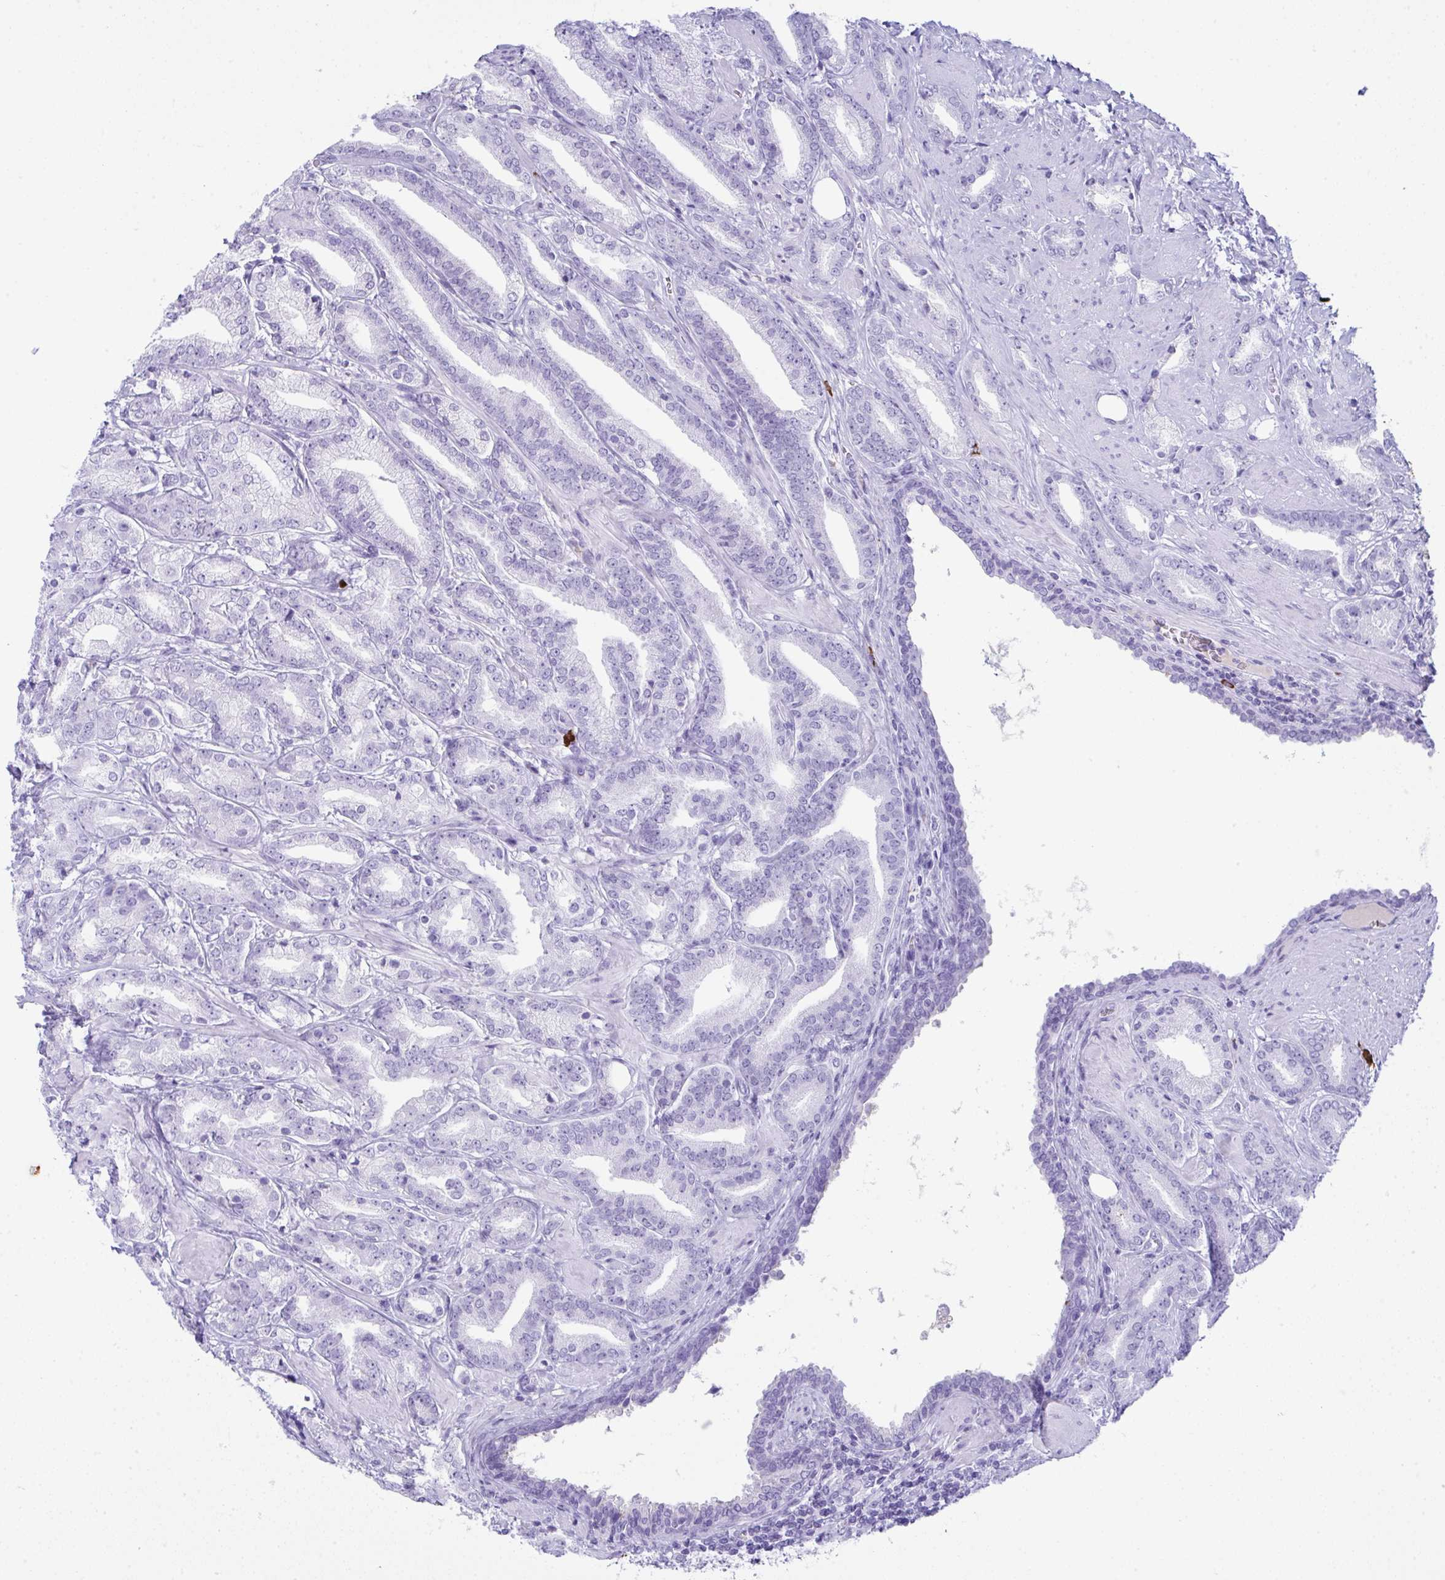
{"staining": {"intensity": "negative", "quantity": "none", "location": "none"}, "tissue": "prostate cancer", "cell_type": "Tumor cells", "image_type": "cancer", "snomed": [{"axis": "morphology", "description": "Adenocarcinoma, High grade"}, {"axis": "topography", "description": "Prostate"}], "caption": "A photomicrograph of human prostate high-grade adenocarcinoma is negative for staining in tumor cells. (Stains: DAB (3,3'-diaminobenzidine) IHC with hematoxylin counter stain, Microscopy: brightfield microscopy at high magnification).", "gene": "JCHAIN", "patient": {"sex": "male", "age": 56}}